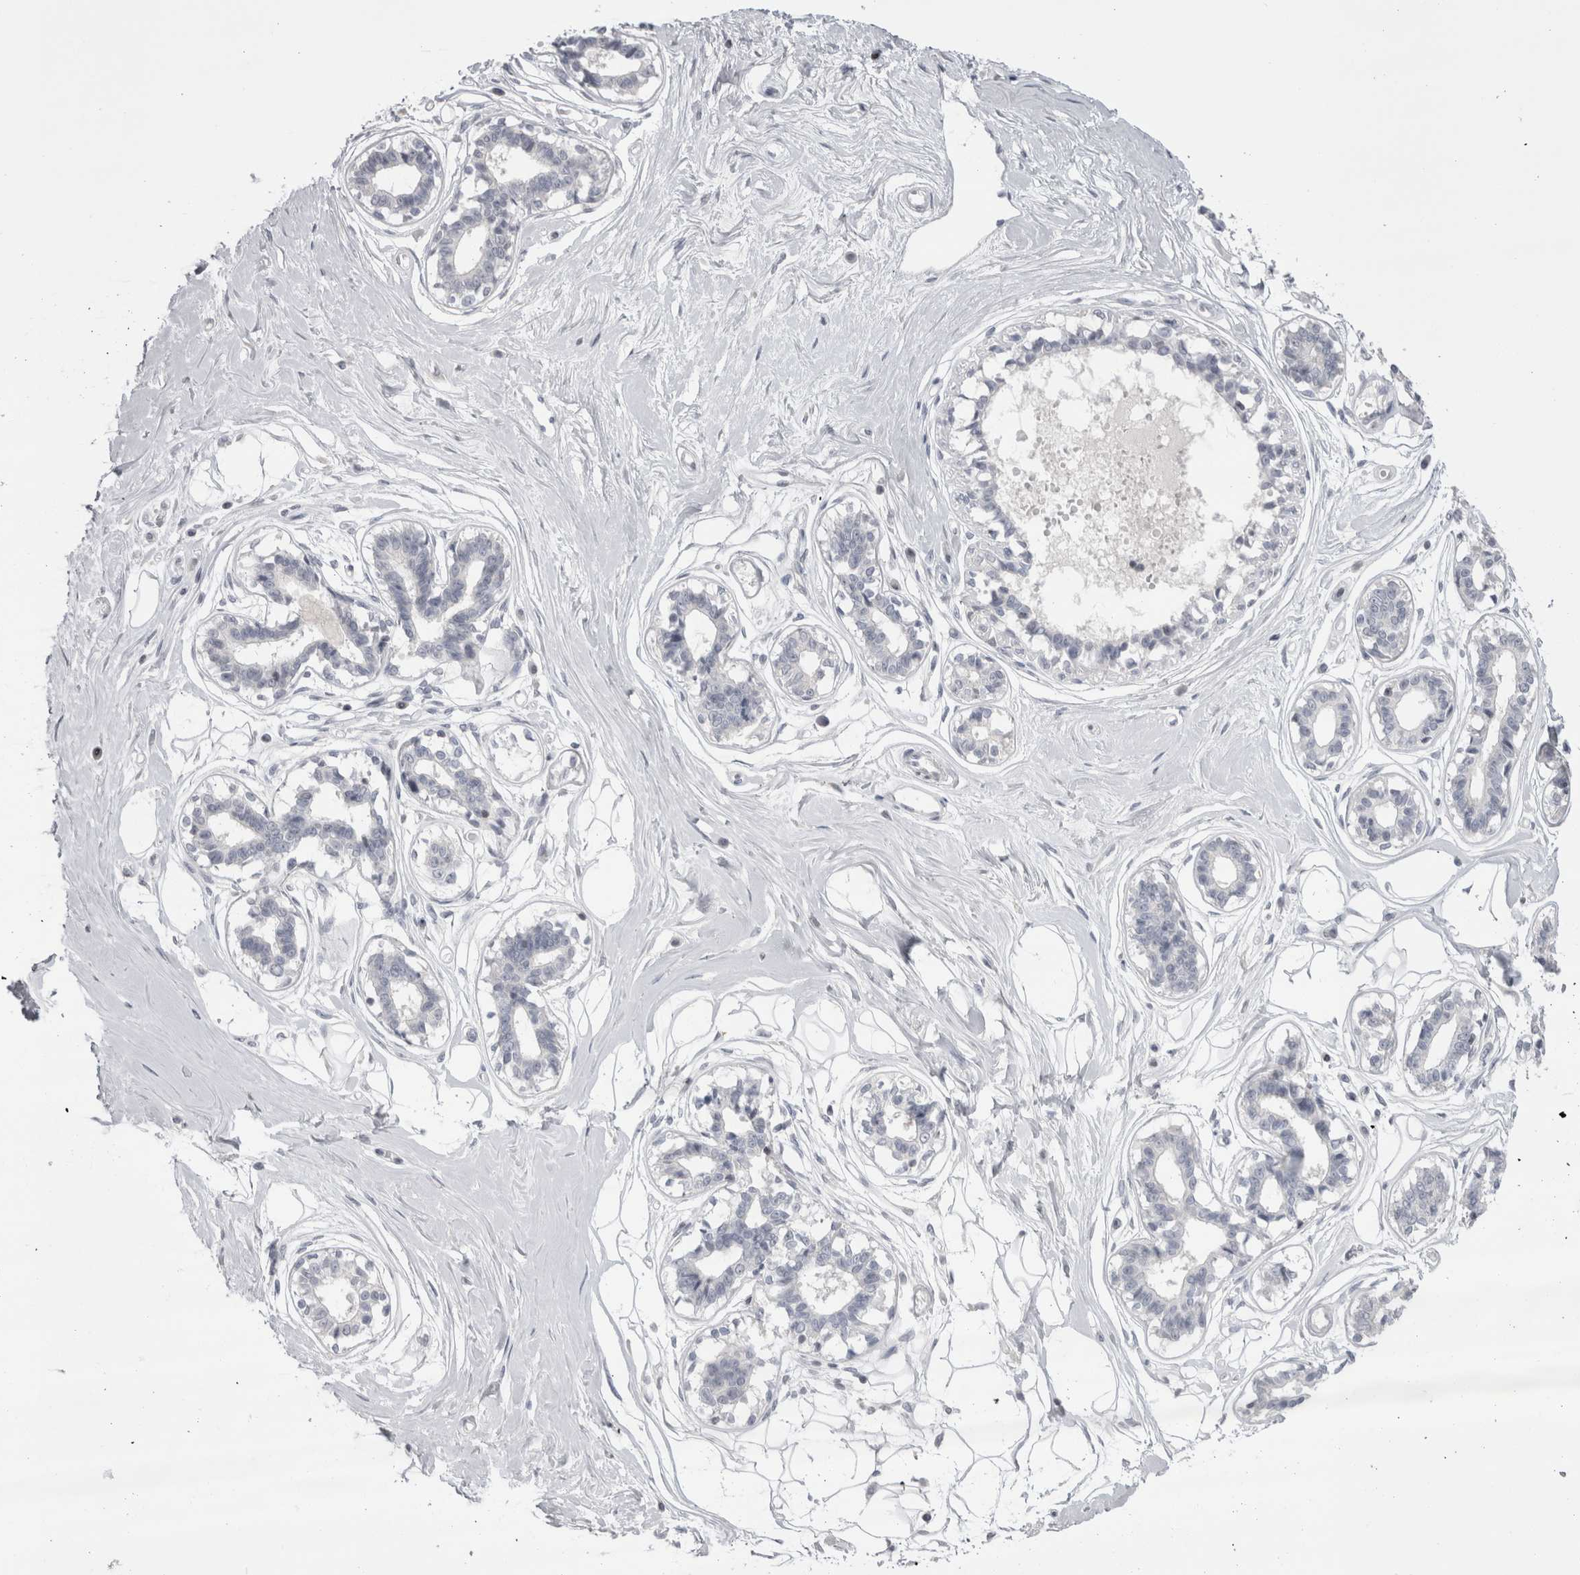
{"staining": {"intensity": "negative", "quantity": "none", "location": "none"}, "tissue": "breast", "cell_type": "Adipocytes", "image_type": "normal", "snomed": [{"axis": "morphology", "description": "Normal tissue, NOS"}, {"axis": "topography", "description": "Breast"}], "caption": "Breast was stained to show a protein in brown. There is no significant staining in adipocytes.", "gene": "FNDC8", "patient": {"sex": "female", "age": 45}}